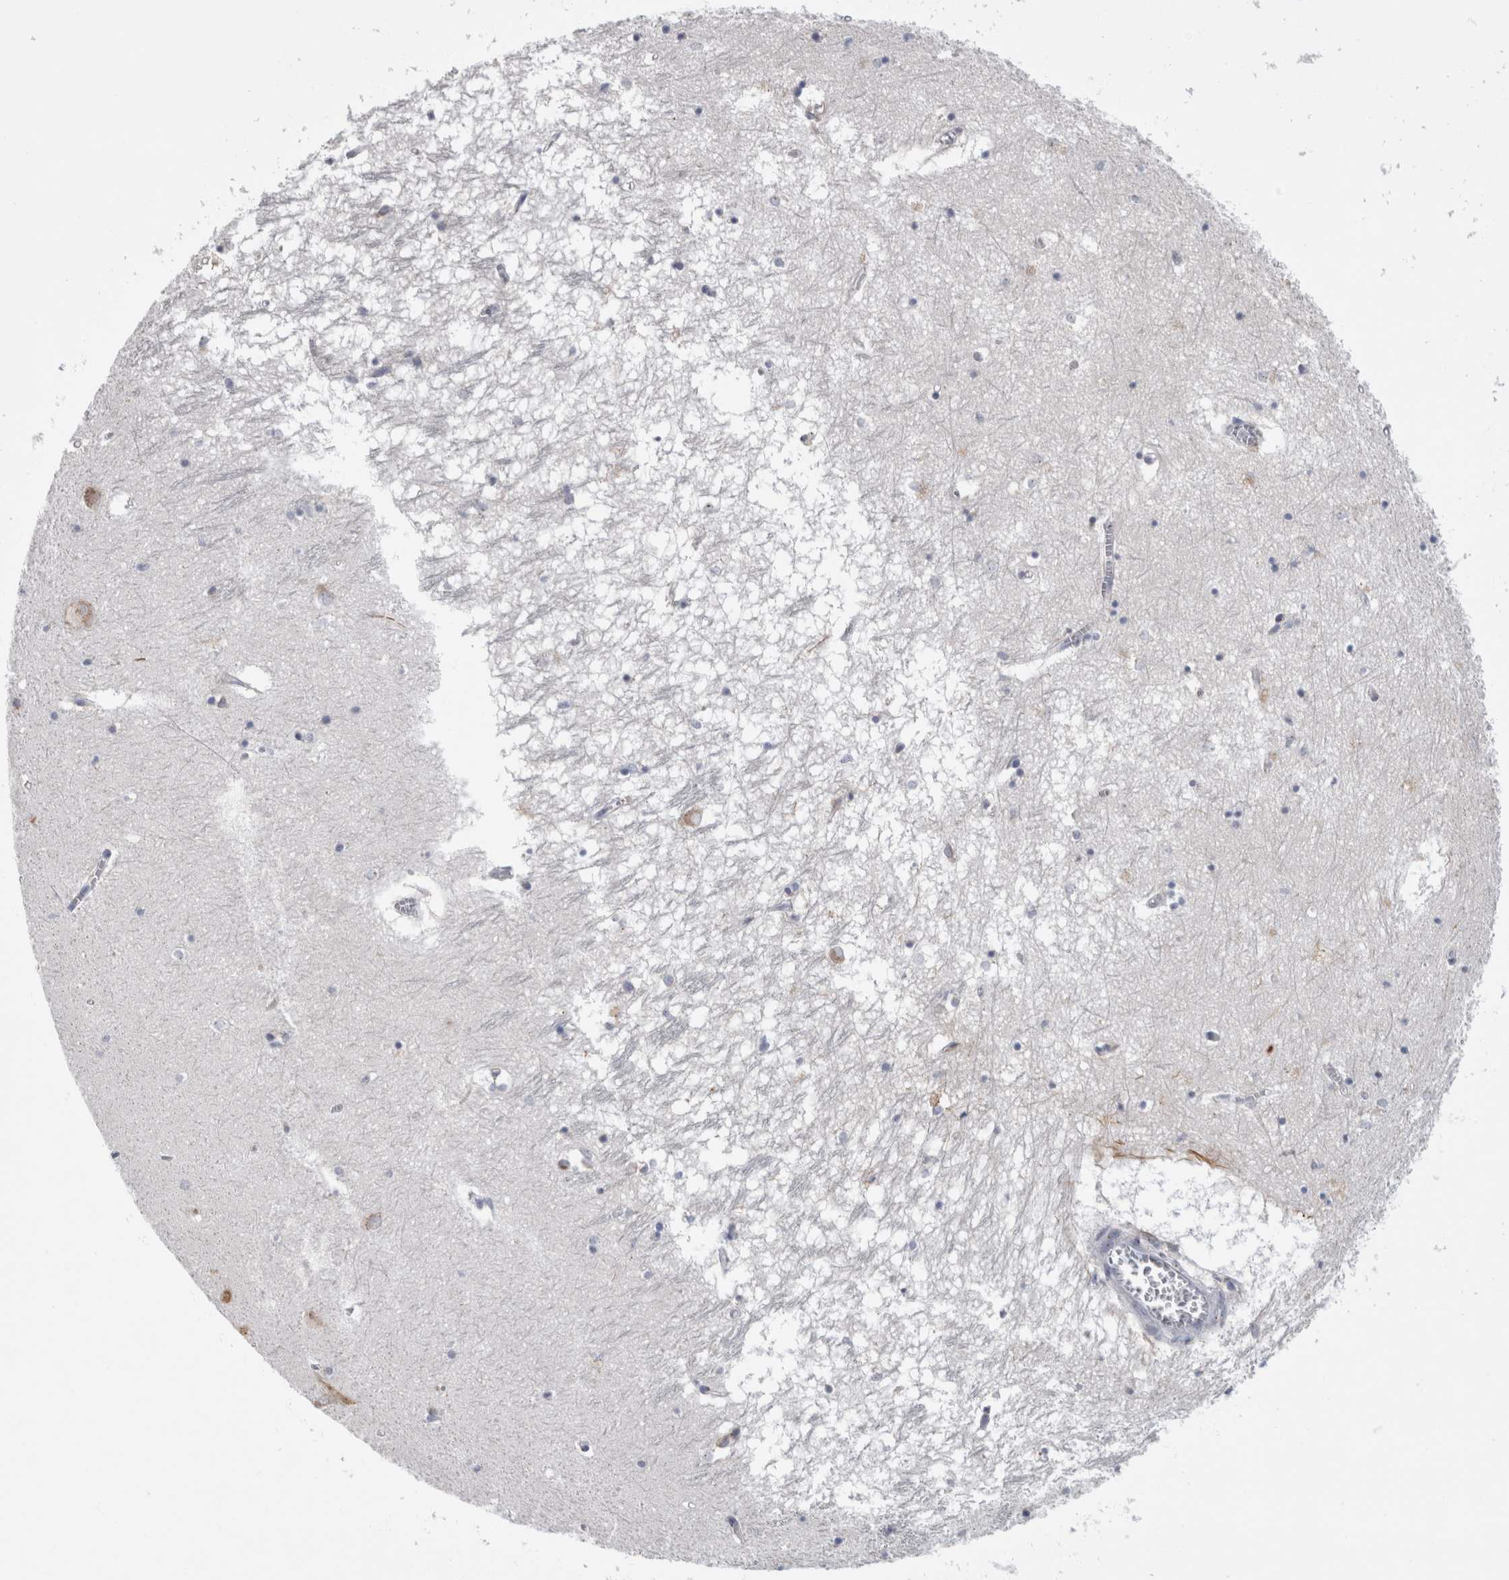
{"staining": {"intensity": "moderate", "quantity": "<25%", "location": "cytoplasmic/membranous"}, "tissue": "hippocampus", "cell_type": "Glial cells", "image_type": "normal", "snomed": [{"axis": "morphology", "description": "Normal tissue, NOS"}, {"axis": "topography", "description": "Hippocampus"}], "caption": "Hippocampus stained with IHC demonstrates moderate cytoplasmic/membranous staining in about <25% of glial cells. (DAB (3,3'-diaminobenzidine) IHC with brightfield microscopy, high magnification).", "gene": "AKAP9", "patient": {"sex": "male", "age": 70}}